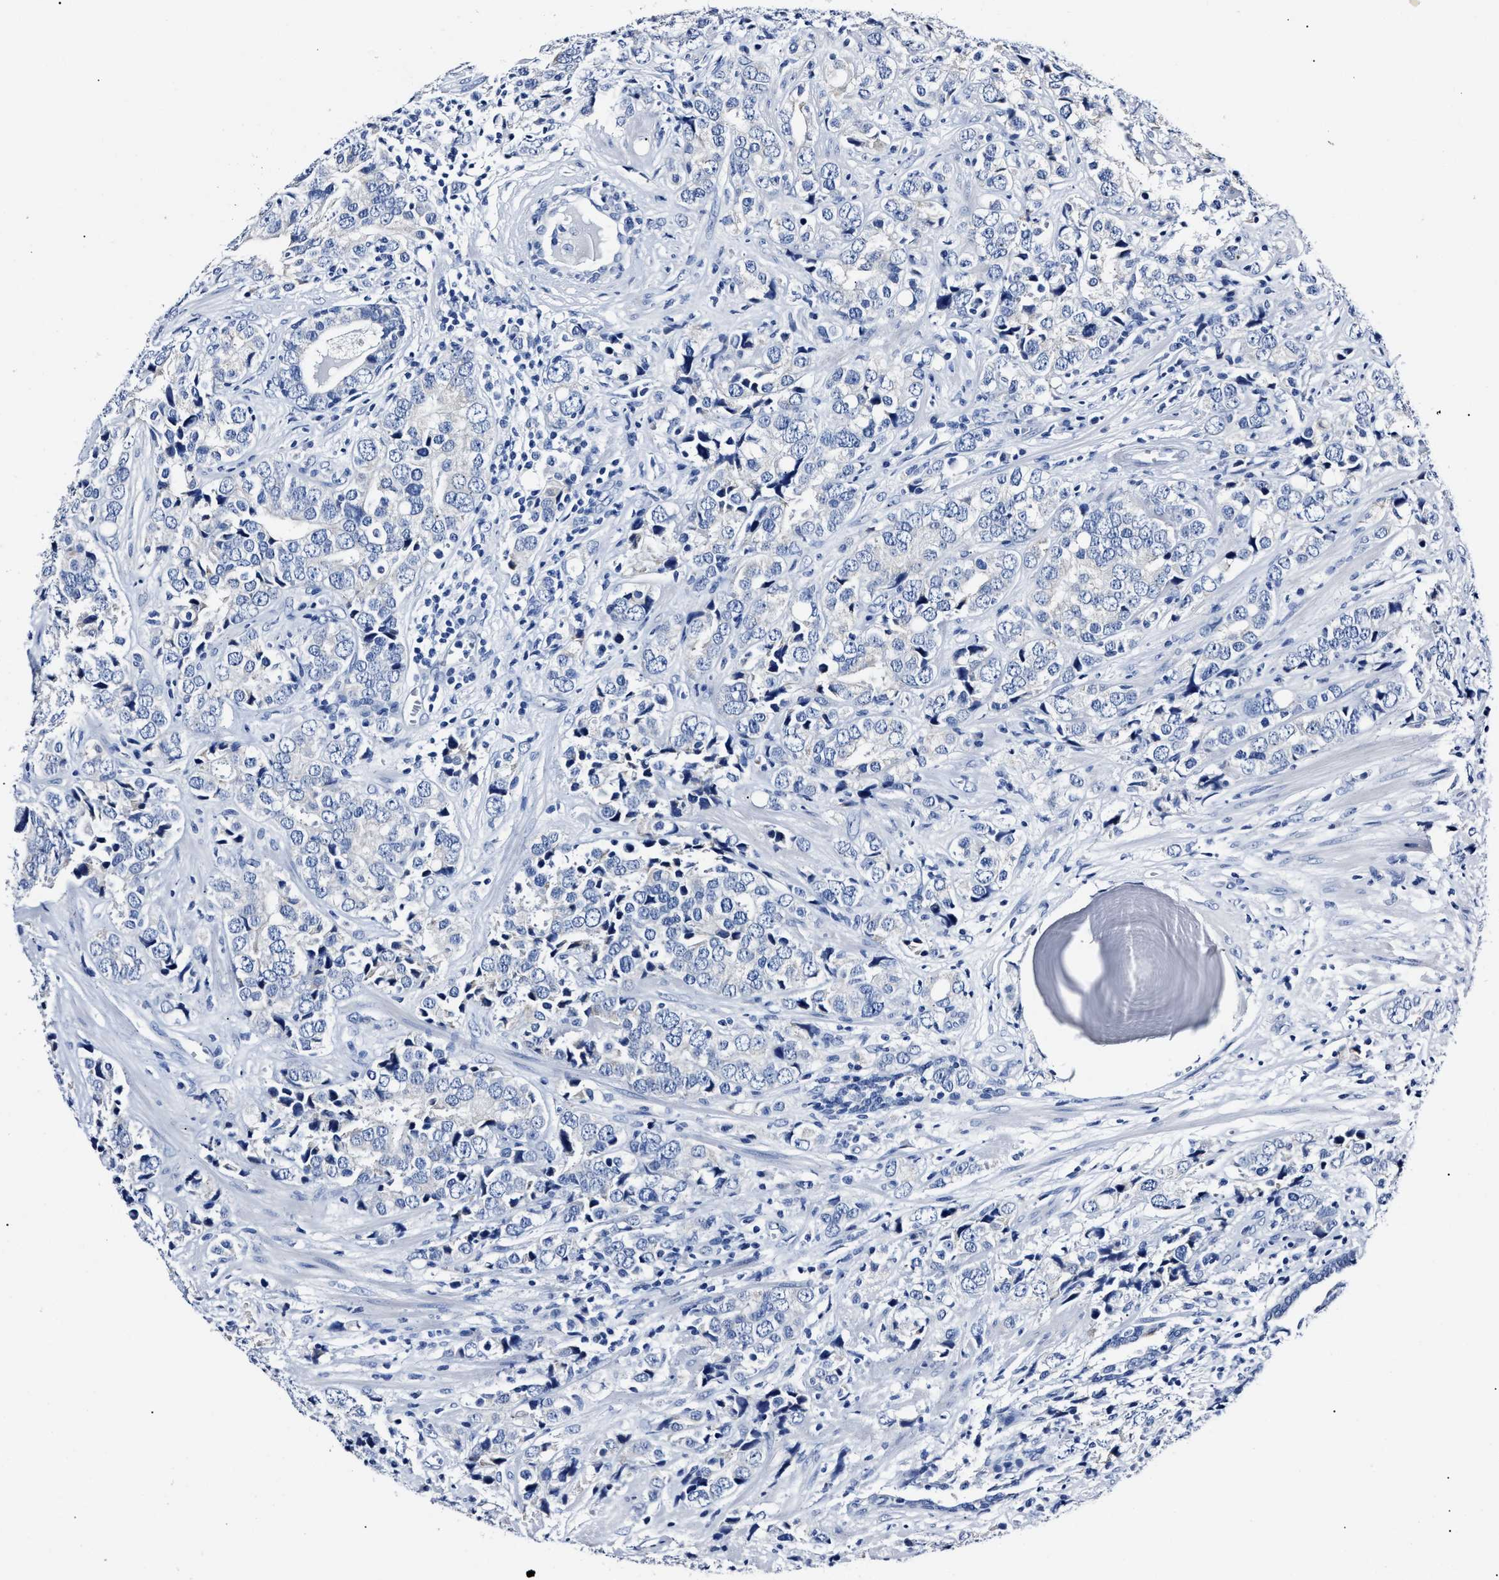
{"staining": {"intensity": "negative", "quantity": "none", "location": "none"}, "tissue": "prostate cancer", "cell_type": "Tumor cells", "image_type": "cancer", "snomed": [{"axis": "morphology", "description": "Adenocarcinoma, High grade"}, {"axis": "topography", "description": "Prostate"}], "caption": "This is an immunohistochemistry micrograph of prostate cancer. There is no positivity in tumor cells.", "gene": "ALPG", "patient": {"sex": "male", "age": 71}}